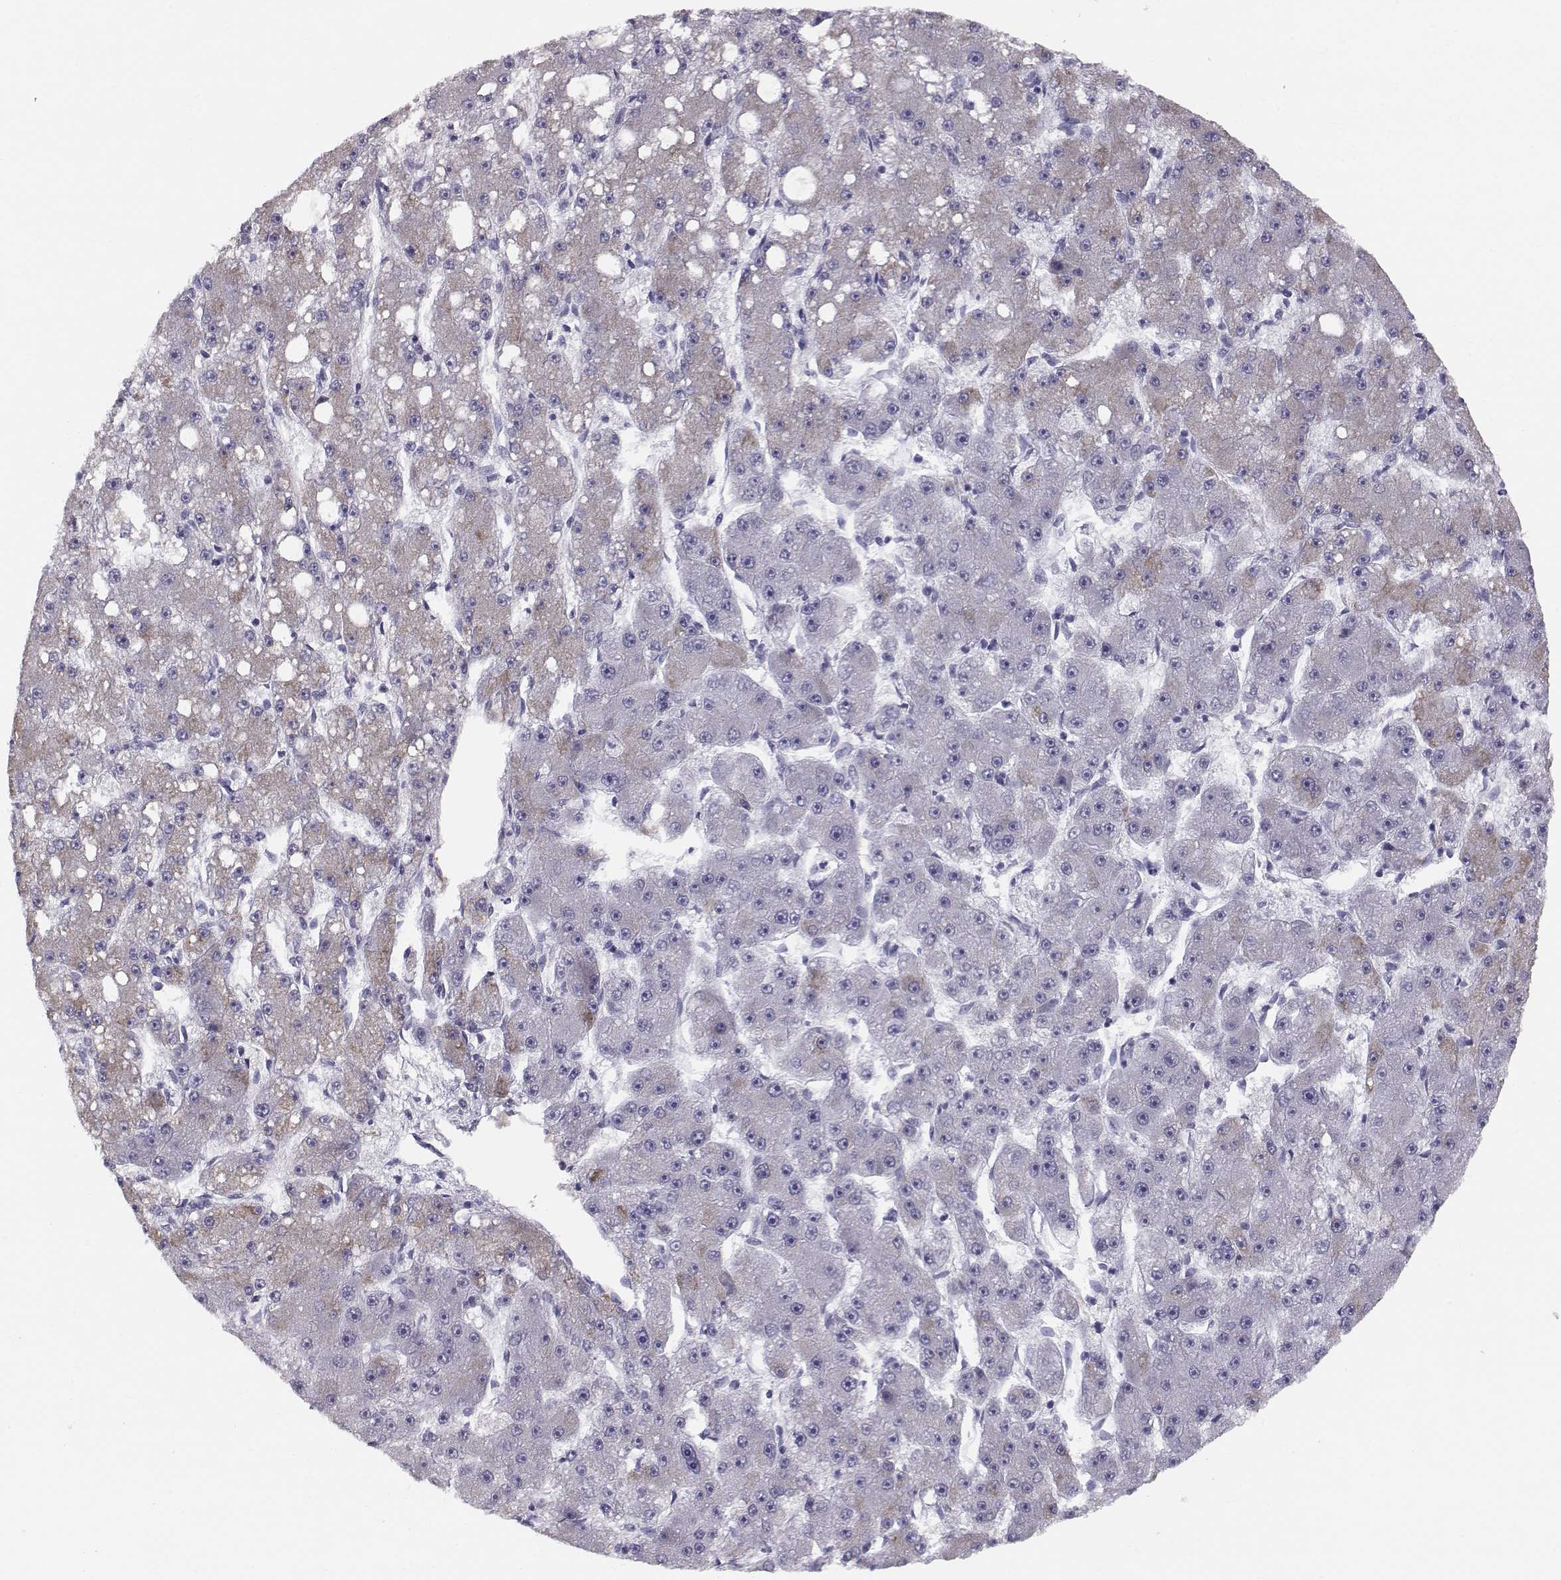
{"staining": {"intensity": "moderate", "quantity": "<25%", "location": "cytoplasmic/membranous"}, "tissue": "liver cancer", "cell_type": "Tumor cells", "image_type": "cancer", "snomed": [{"axis": "morphology", "description": "Carcinoma, Hepatocellular, NOS"}, {"axis": "topography", "description": "Liver"}], "caption": "Immunohistochemical staining of human hepatocellular carcinoma (liver) demonstrates low levels of moderate cytoplasmic/membranous staining in about <25% of tumor cells.", "gene": "ACSL6", "patient": {"sex": "male", "age": 67}}